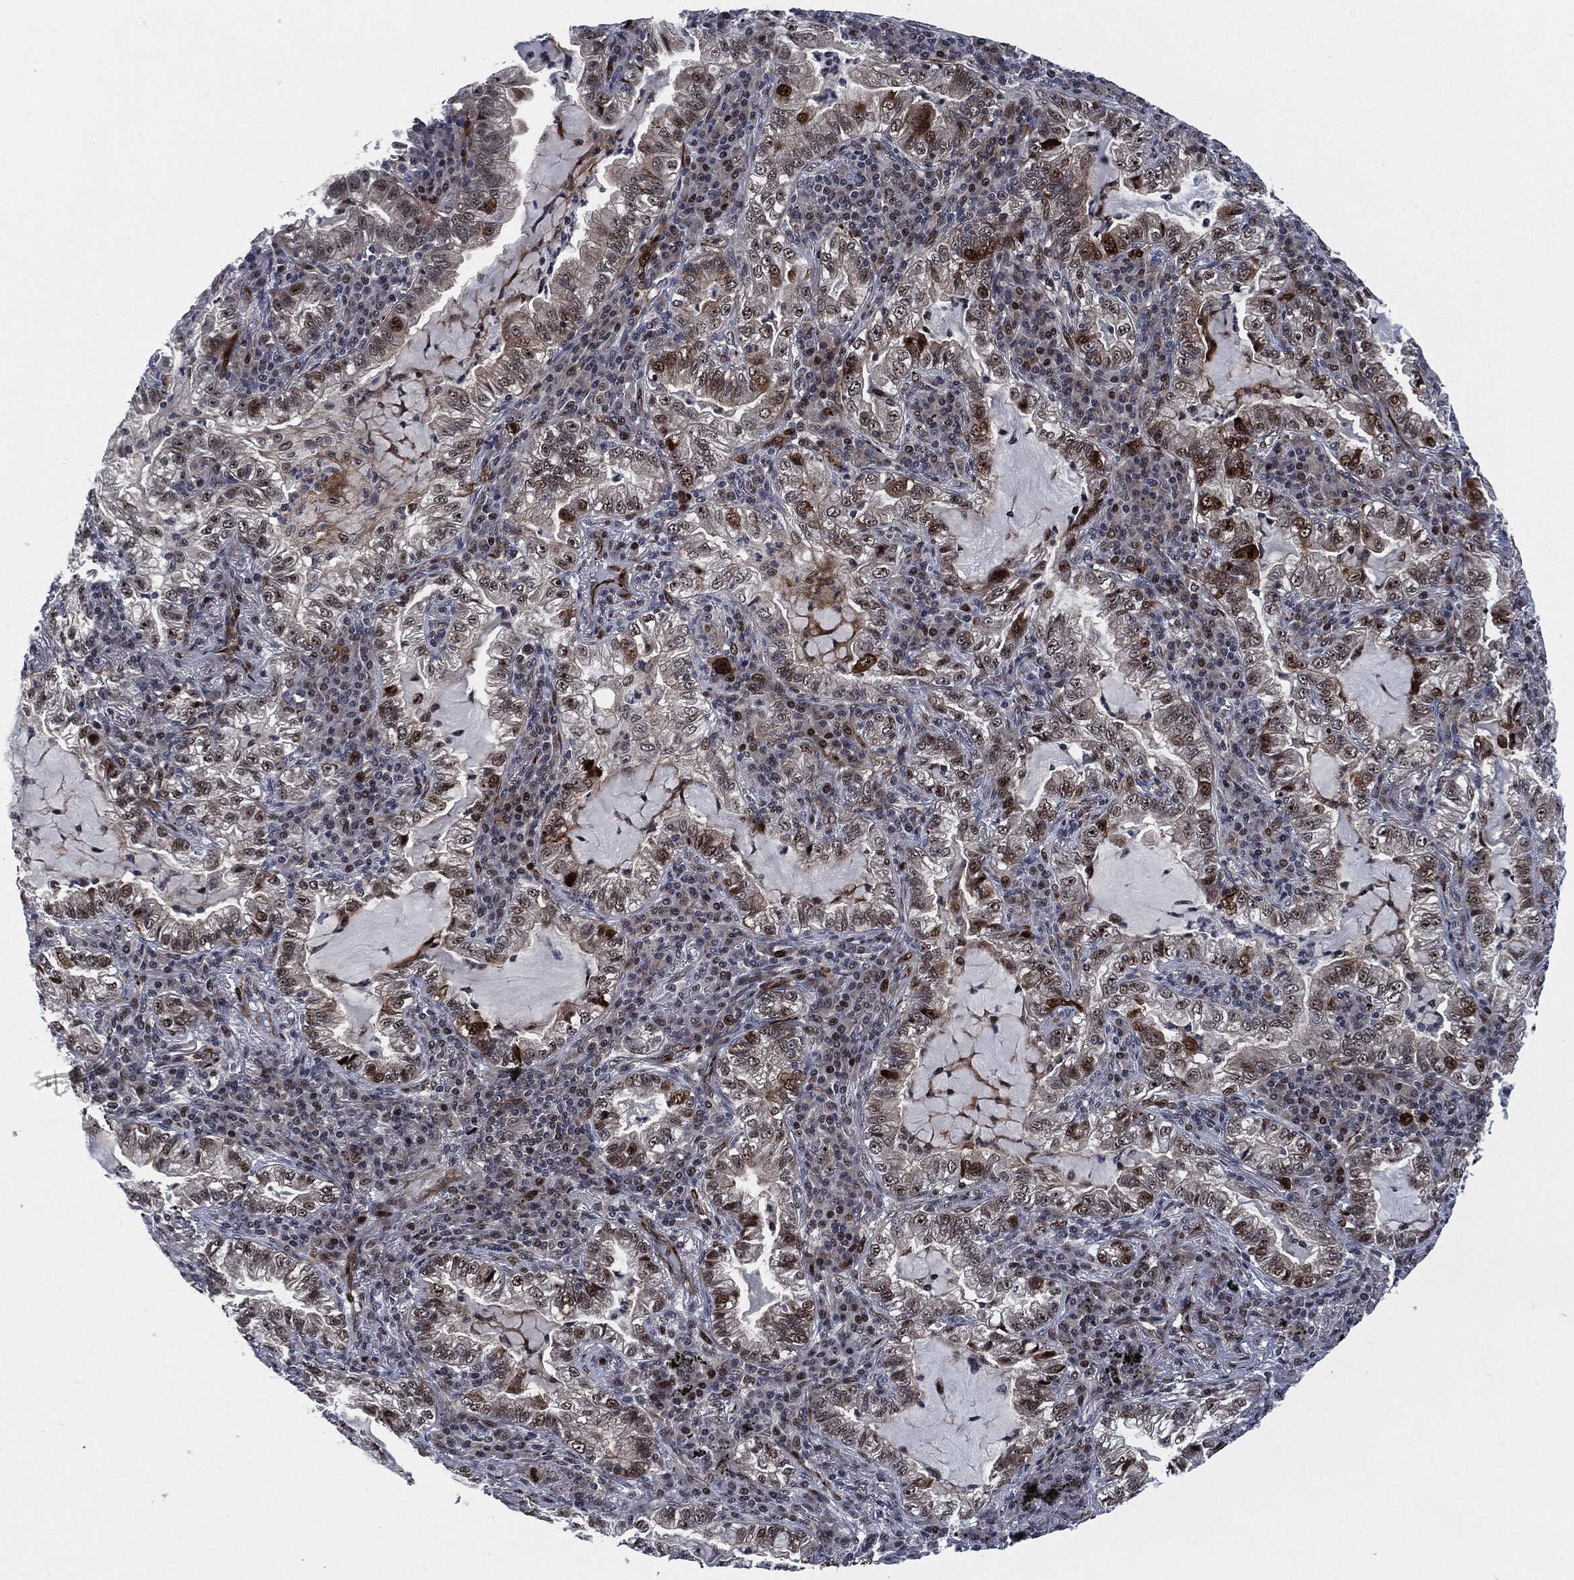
{"staining": {"intensity": "strong", "quantity": "<25%", "location": "cytoplasmic/membranous,nuclear"}, "tissue": "lung cancer", "cell_type": "Tumor cells", "image_type": "cancer", "snomed": [{"axis": "morphology", "description": "Adenocarcinoma, NOS"}, {"axis": "topography", "description": "Lung"}], "caption": "Immunohistochemistry (DAB) staining of adenocarcinoma (lung) shows strong cytoplasmic/membranous and nuclear protein staining in approximately <25% of tumor cells.", "gene": "AKT2", "patient": {"sex": "female", "age": 73}}